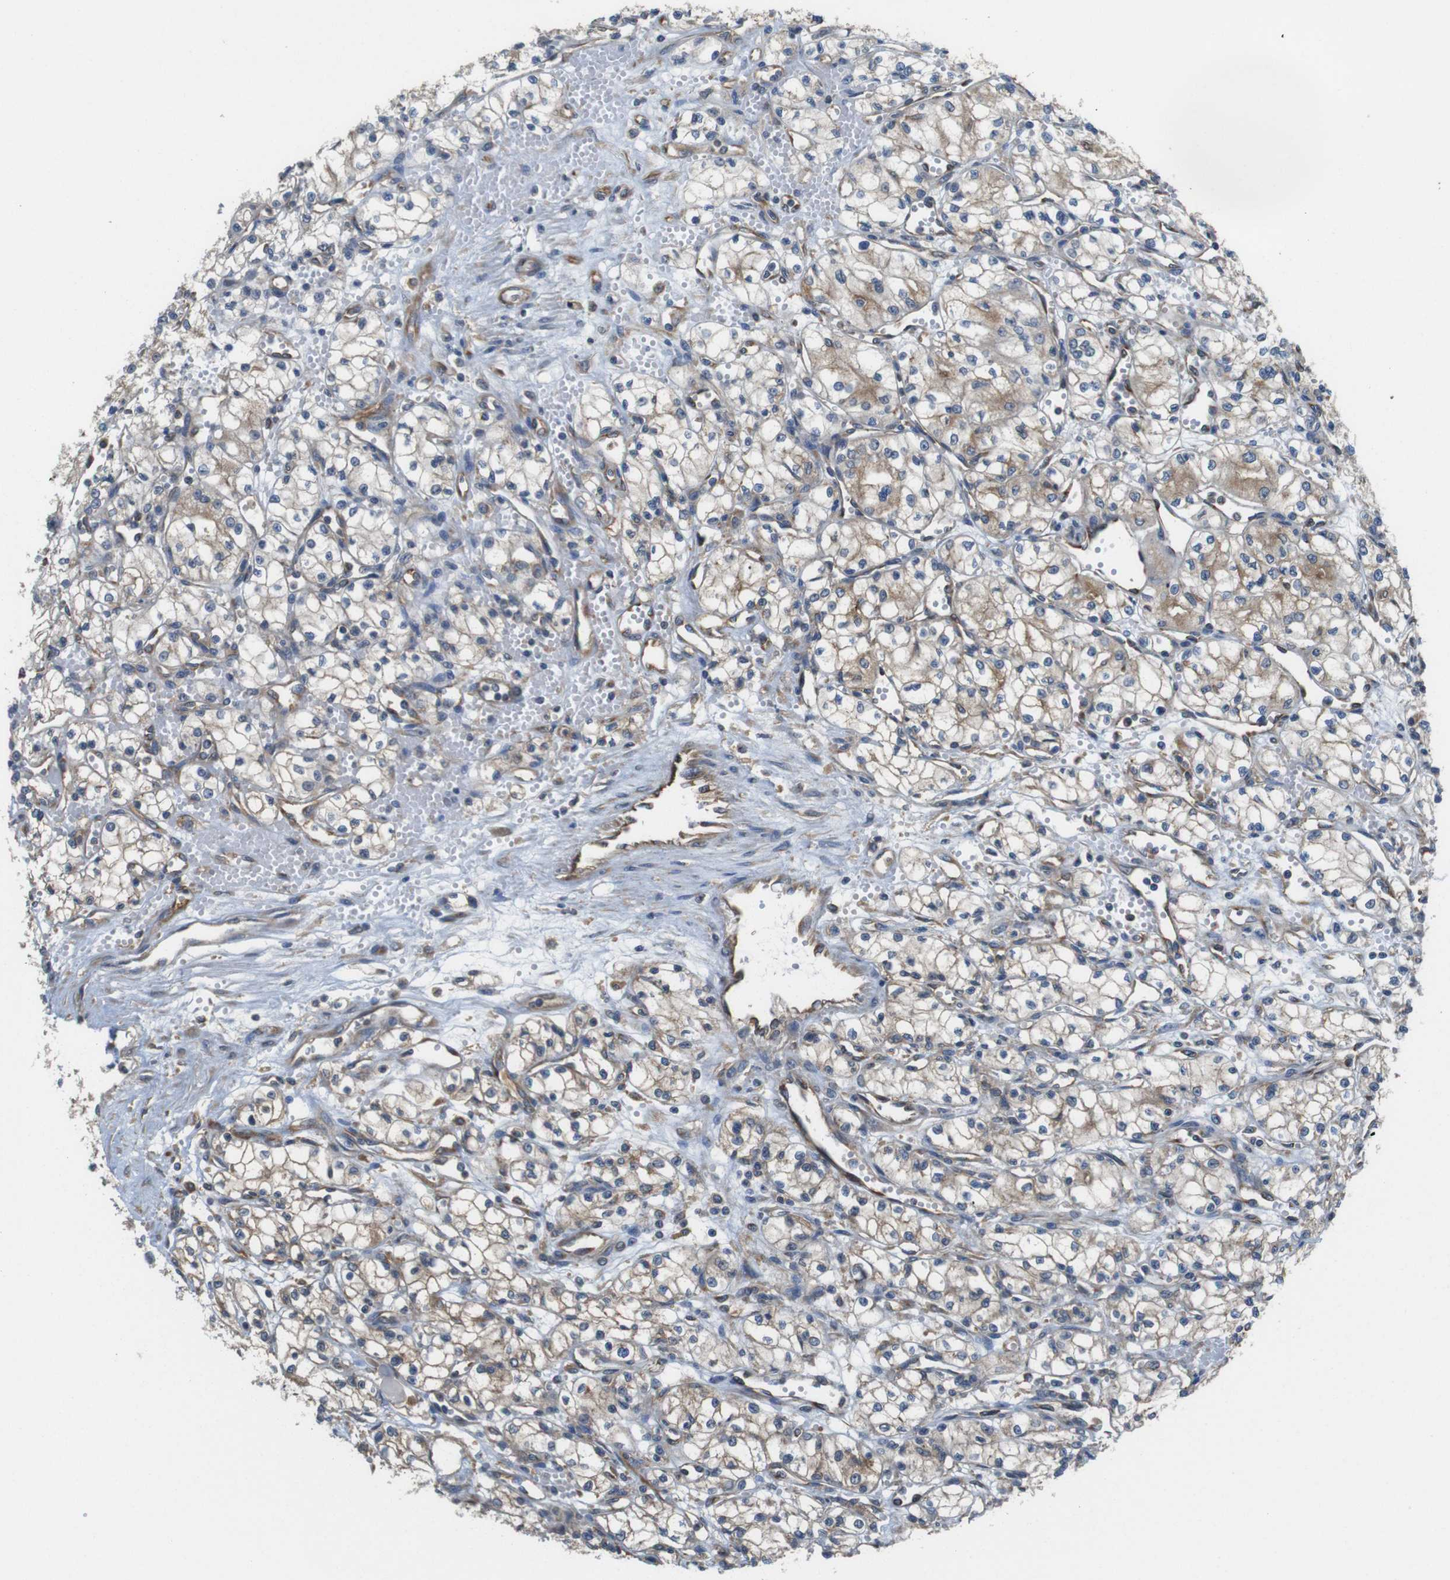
{"staining": {"intensity": "weak", "quantity": ">75%", "location": "cytoplasmic/membranous"}, "tissue": "renal cancer", "cell_type": "Tumor cells", "image_type": "cancer", "snomed": [{"axis": "morphology", "description": "Normal tissue, NOS"}, {"axis": "morphology", "description": "Adenocarcinoma, NOS"}, {"axis": "topography", "description": "Kidney"}], "caption": "IHC photomicrograph of neoplastic tissue: human renal cancer (adenocarcinoma) stained using immunohistochemistry shows low levels of weak protein expression localized specifically in the cytoplasmic/membranous of tumor cells, appearing as a cytoplasmic/membranous brown color.", "gene": "DCTN1", "patient": {"sex": "male", "age": 59}}